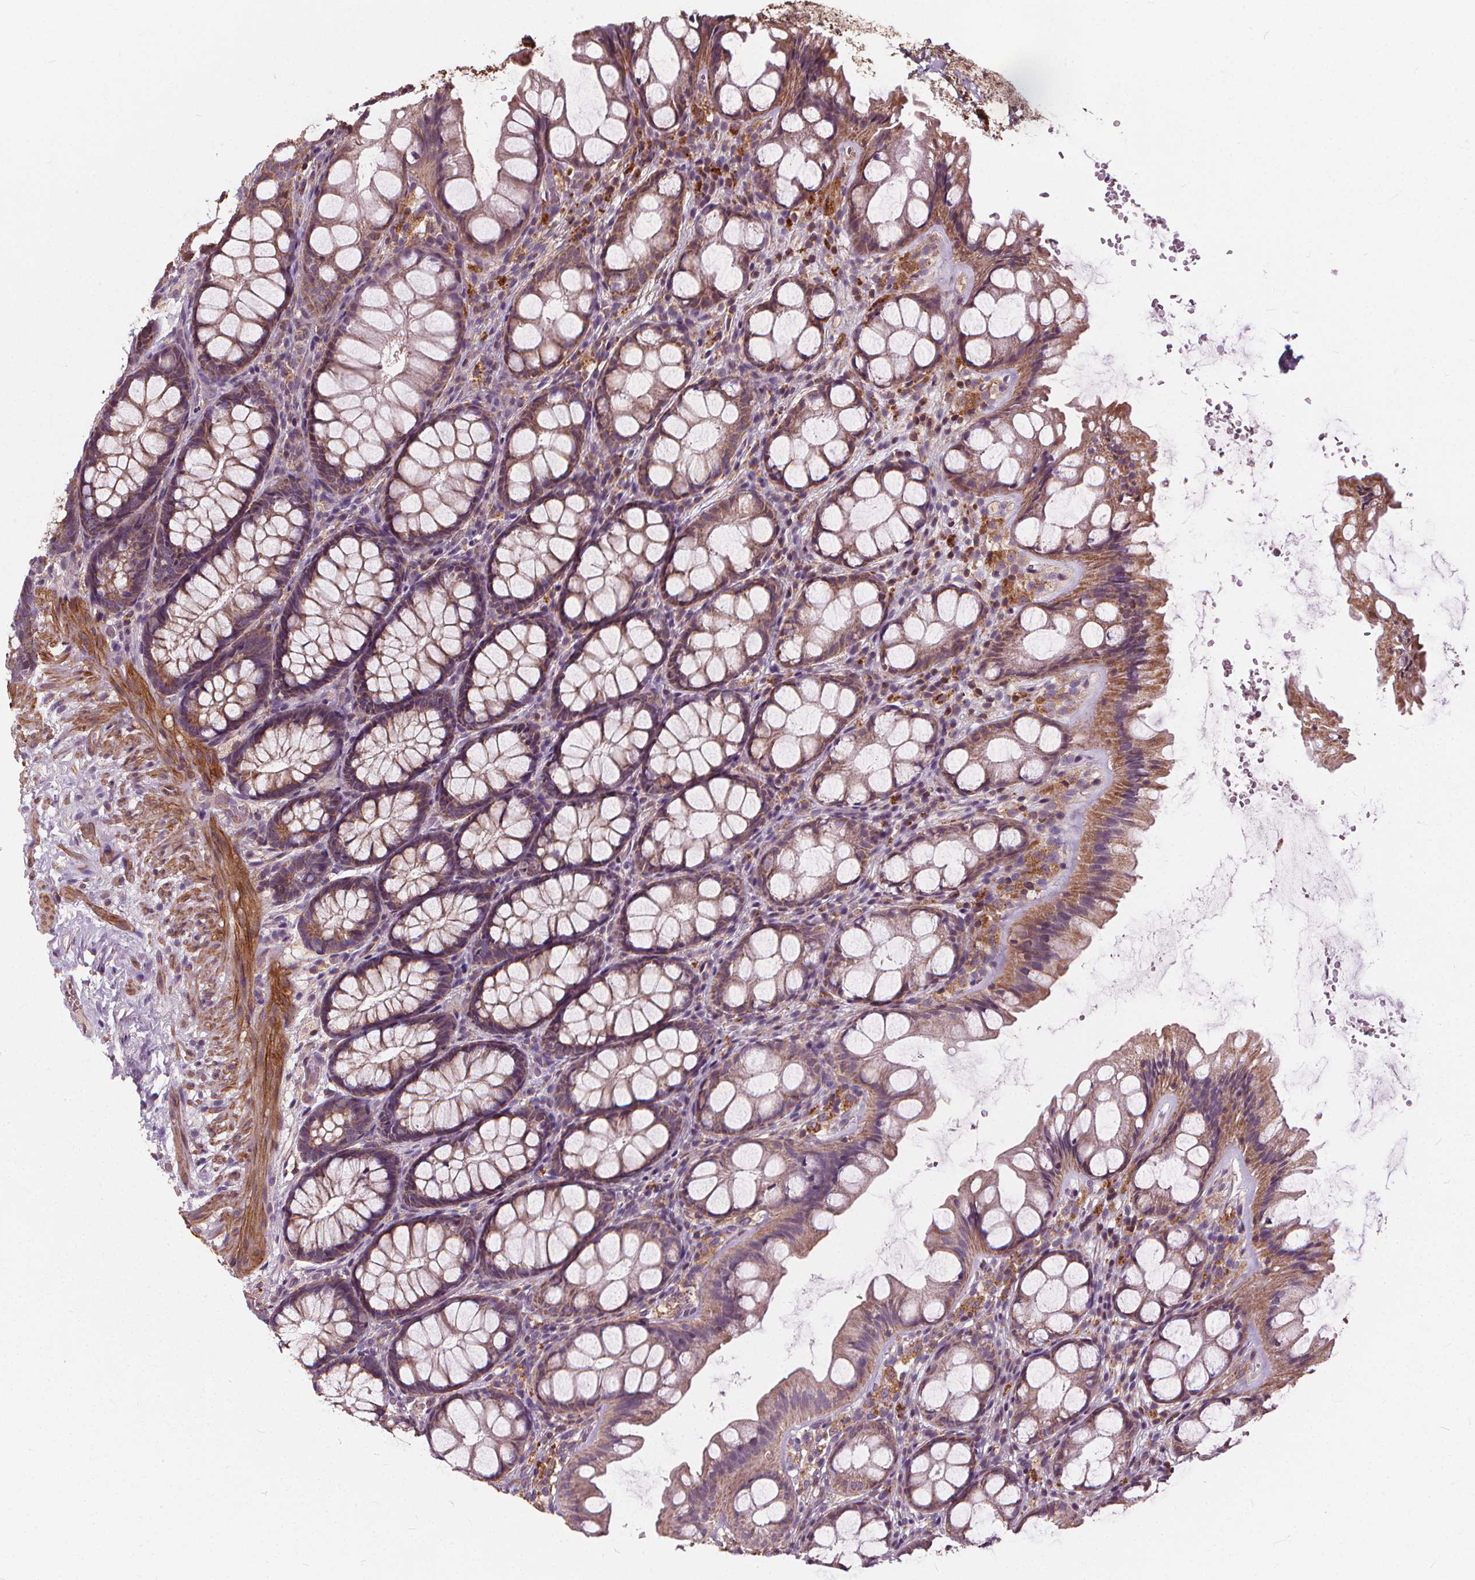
{"staining": {"intensity": "moderate", "quantity": "<25%", "location": "cytoplasmic/membranous"}, "tissue": "colon", "cell_type": "Endothelial cells", "image_type": "normal", "snomed": [{"axis": "morphology", "description": "Normal tissue, NOS"}, {"axis": "topography", "description": "Colon"}], "caption": "IHC staining of normal colon, which exhibits low levels of moderate cytoplasmic/membranous staining in about <25% of endothelial cells indicating moderate cytoplasmic/membranous protein positivity. The staining was performed using DAB (brown) for protein detection and nuclei were counterstained in hematoxylin (blue).", "gene": "ORAI2", "patient": {"sex": "male", "age": 47}}